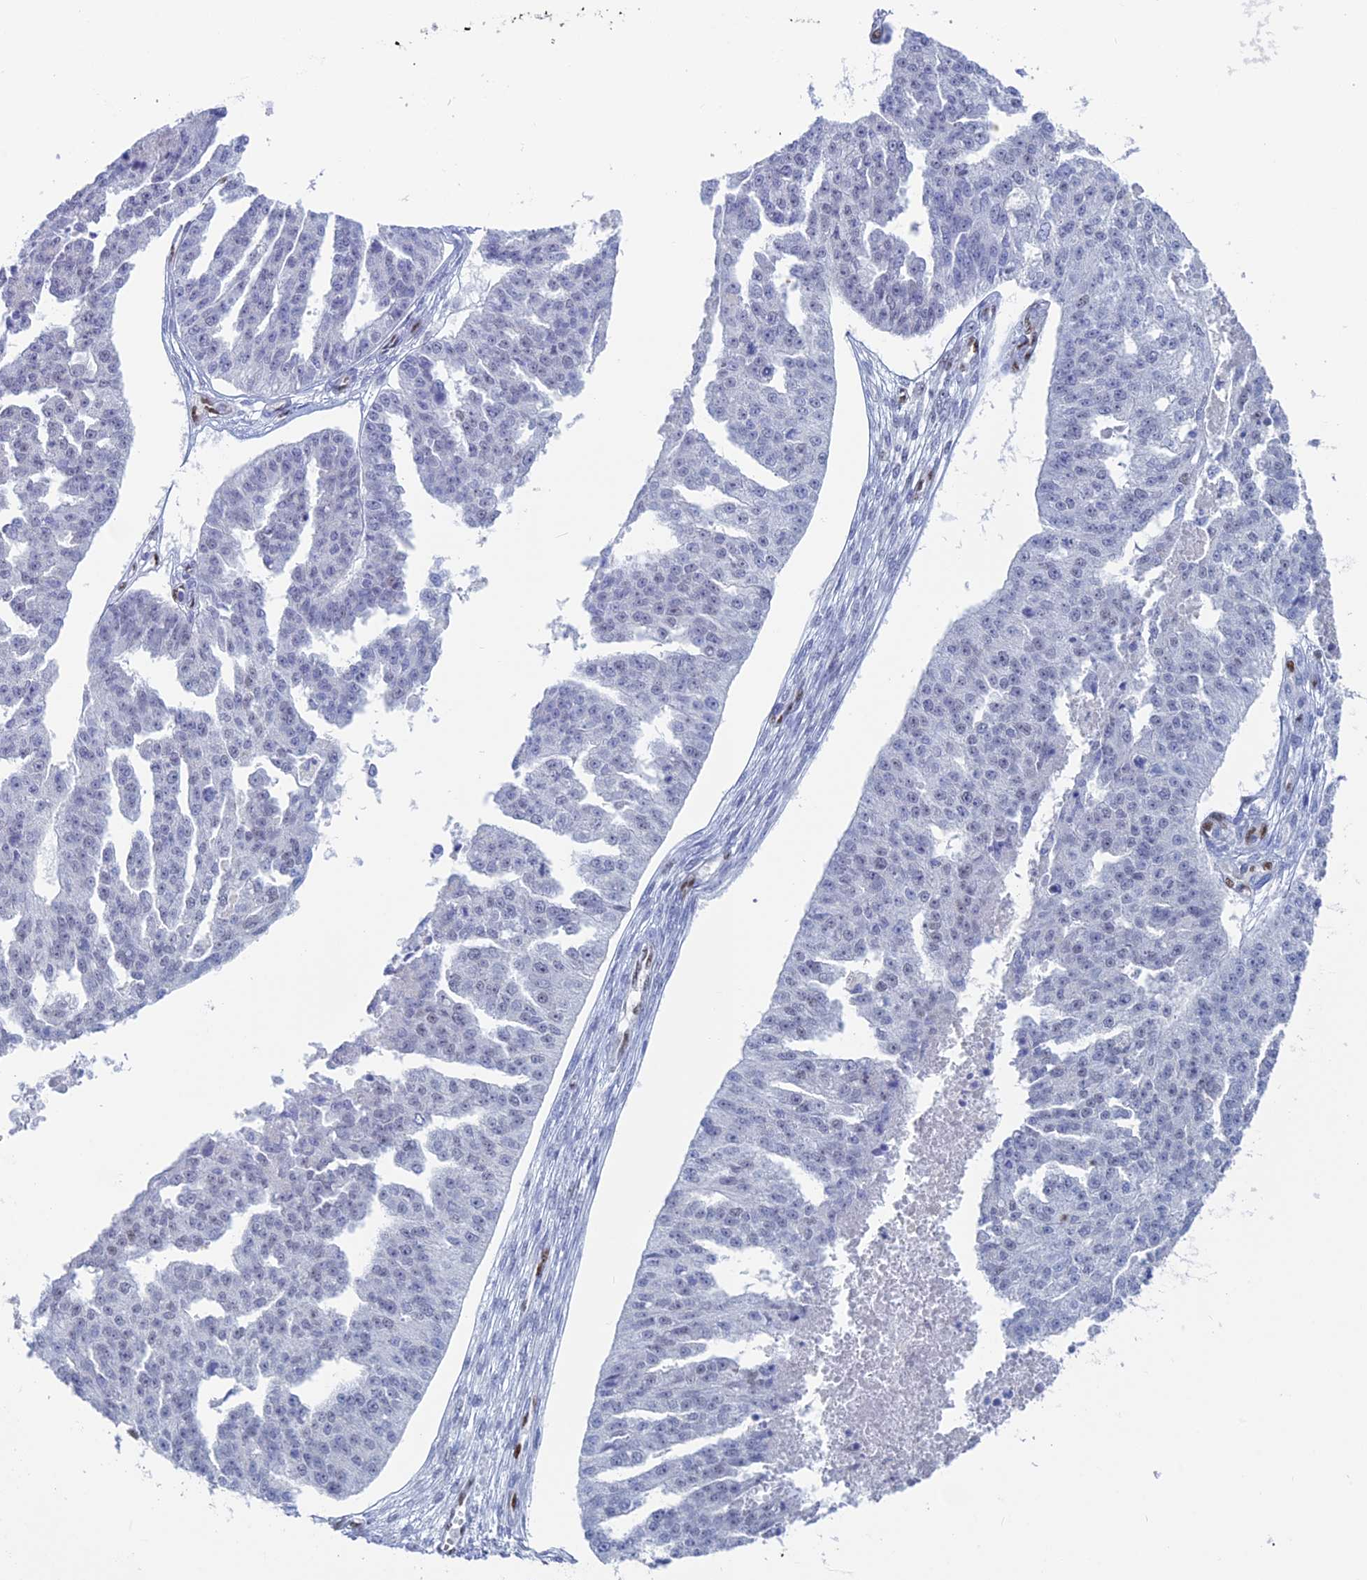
{"staining": {"intensity": "negative", "quantity": "none", "location": "none"}, "tissue": "ovarian cancer", "cell_type": "Tumor cells", "image_type": "cancer", "snomed": [{"axis": "morphology", "description": "Cystadenocarcinoma, serous, NOS"}, {"axis": "topography", "description": "Ovary"}], "caption": "An image of ovarian cancer stained for a protein reveals no brown staining in tumor cells.", "gene": "NOL4L", "patient": {"sex": "female", "age": 58}}